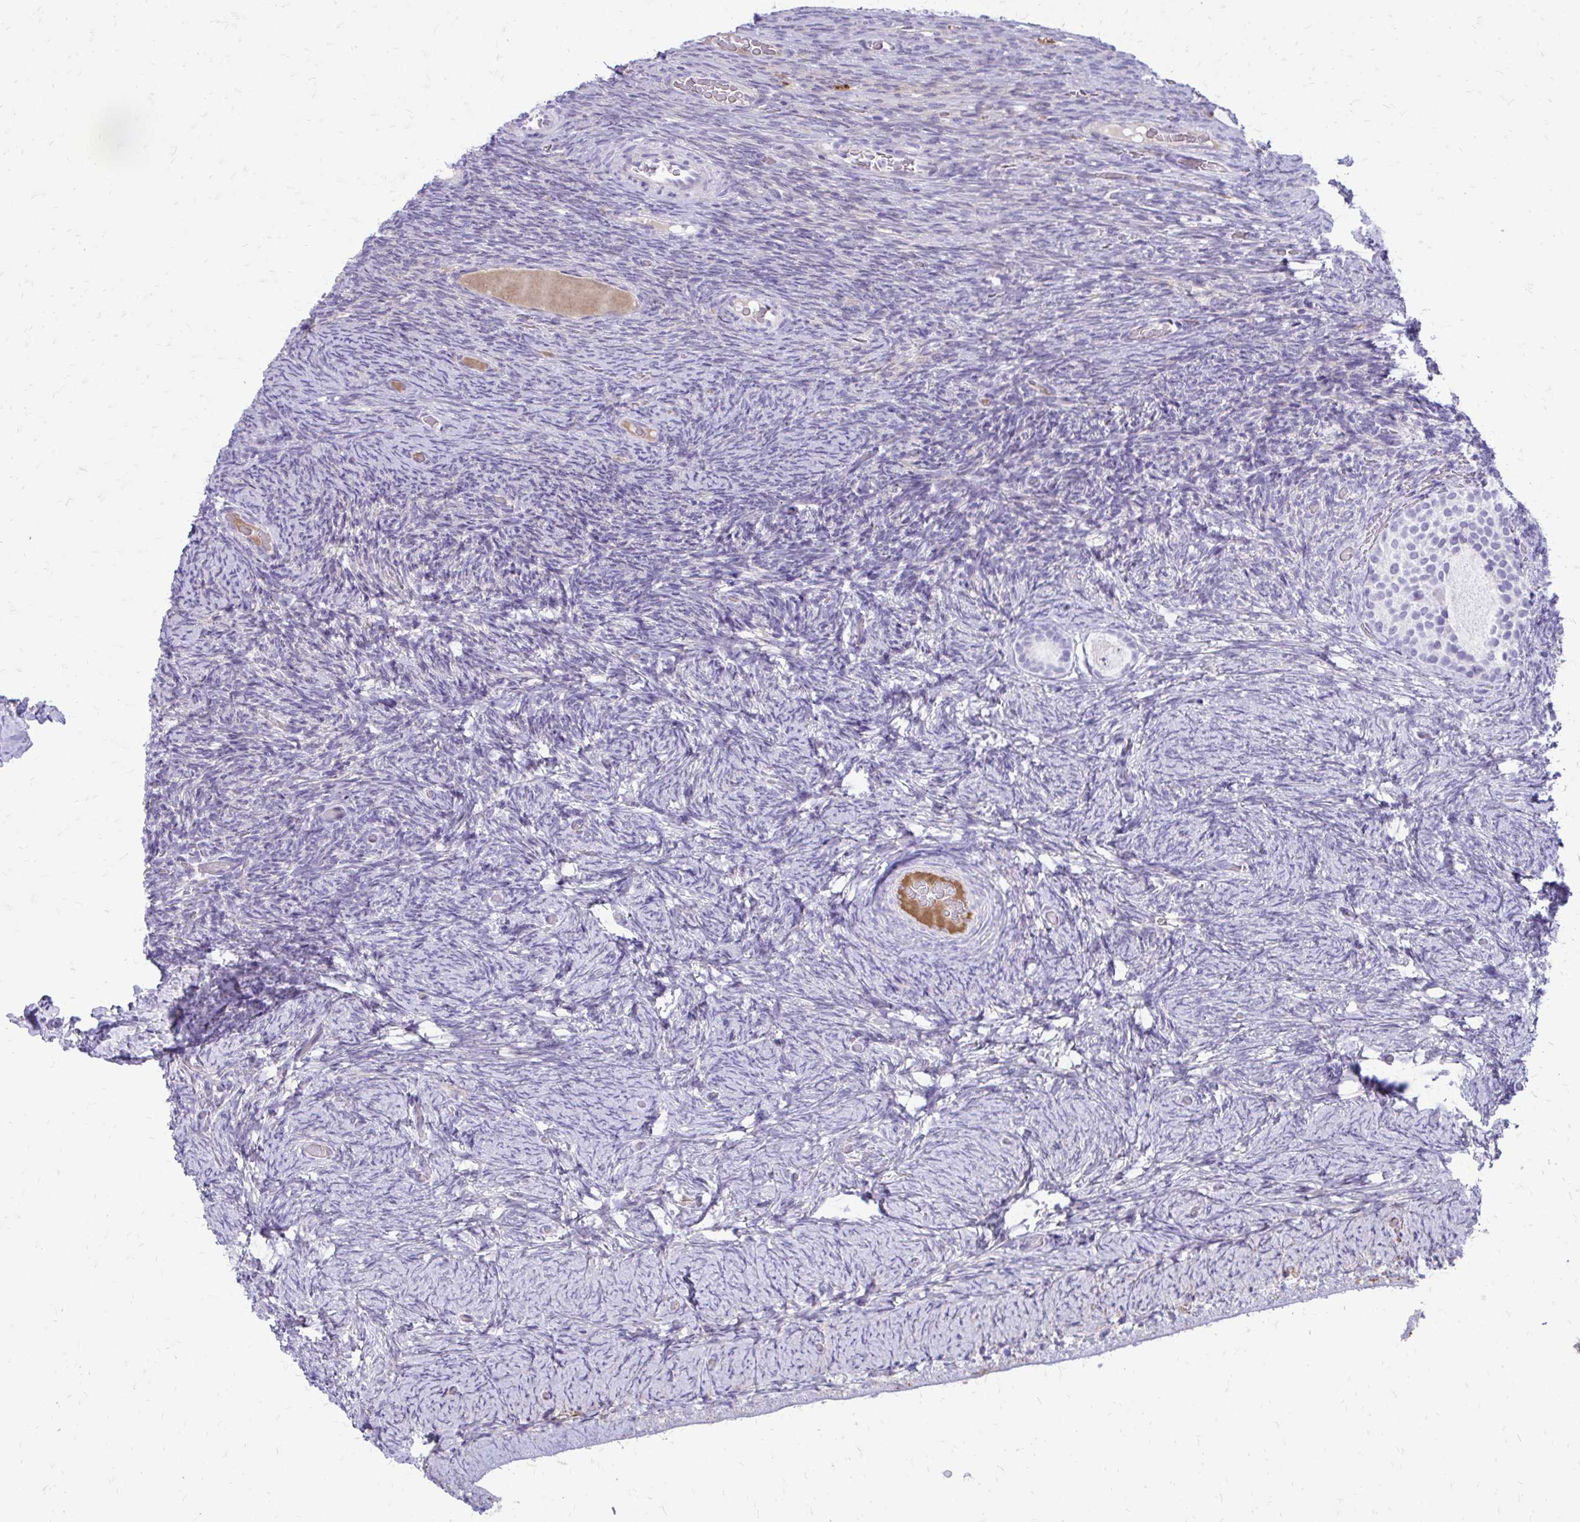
{"staining": {"intensity": "negative", "quantity": "none", "location": "none"}, "tissue": "ovary", "cell_type": "Follicle cells", "image_type": "normal", "snomed": [{"axis": "morphology", "description": "Normal tissue, NOS"}, {"axis": "topography", "description": "Ovary"}], "caption": "High magnification brightfield microscopy of unremarkable ovary stained with DAB (3,3'-diaminobenzidine) (brown) and counterstained with hematoxylin (blue): follicle cells show no significant expression.", "gene": "SIGLEC11", "patient": {"sex": "female", "age": 34}}